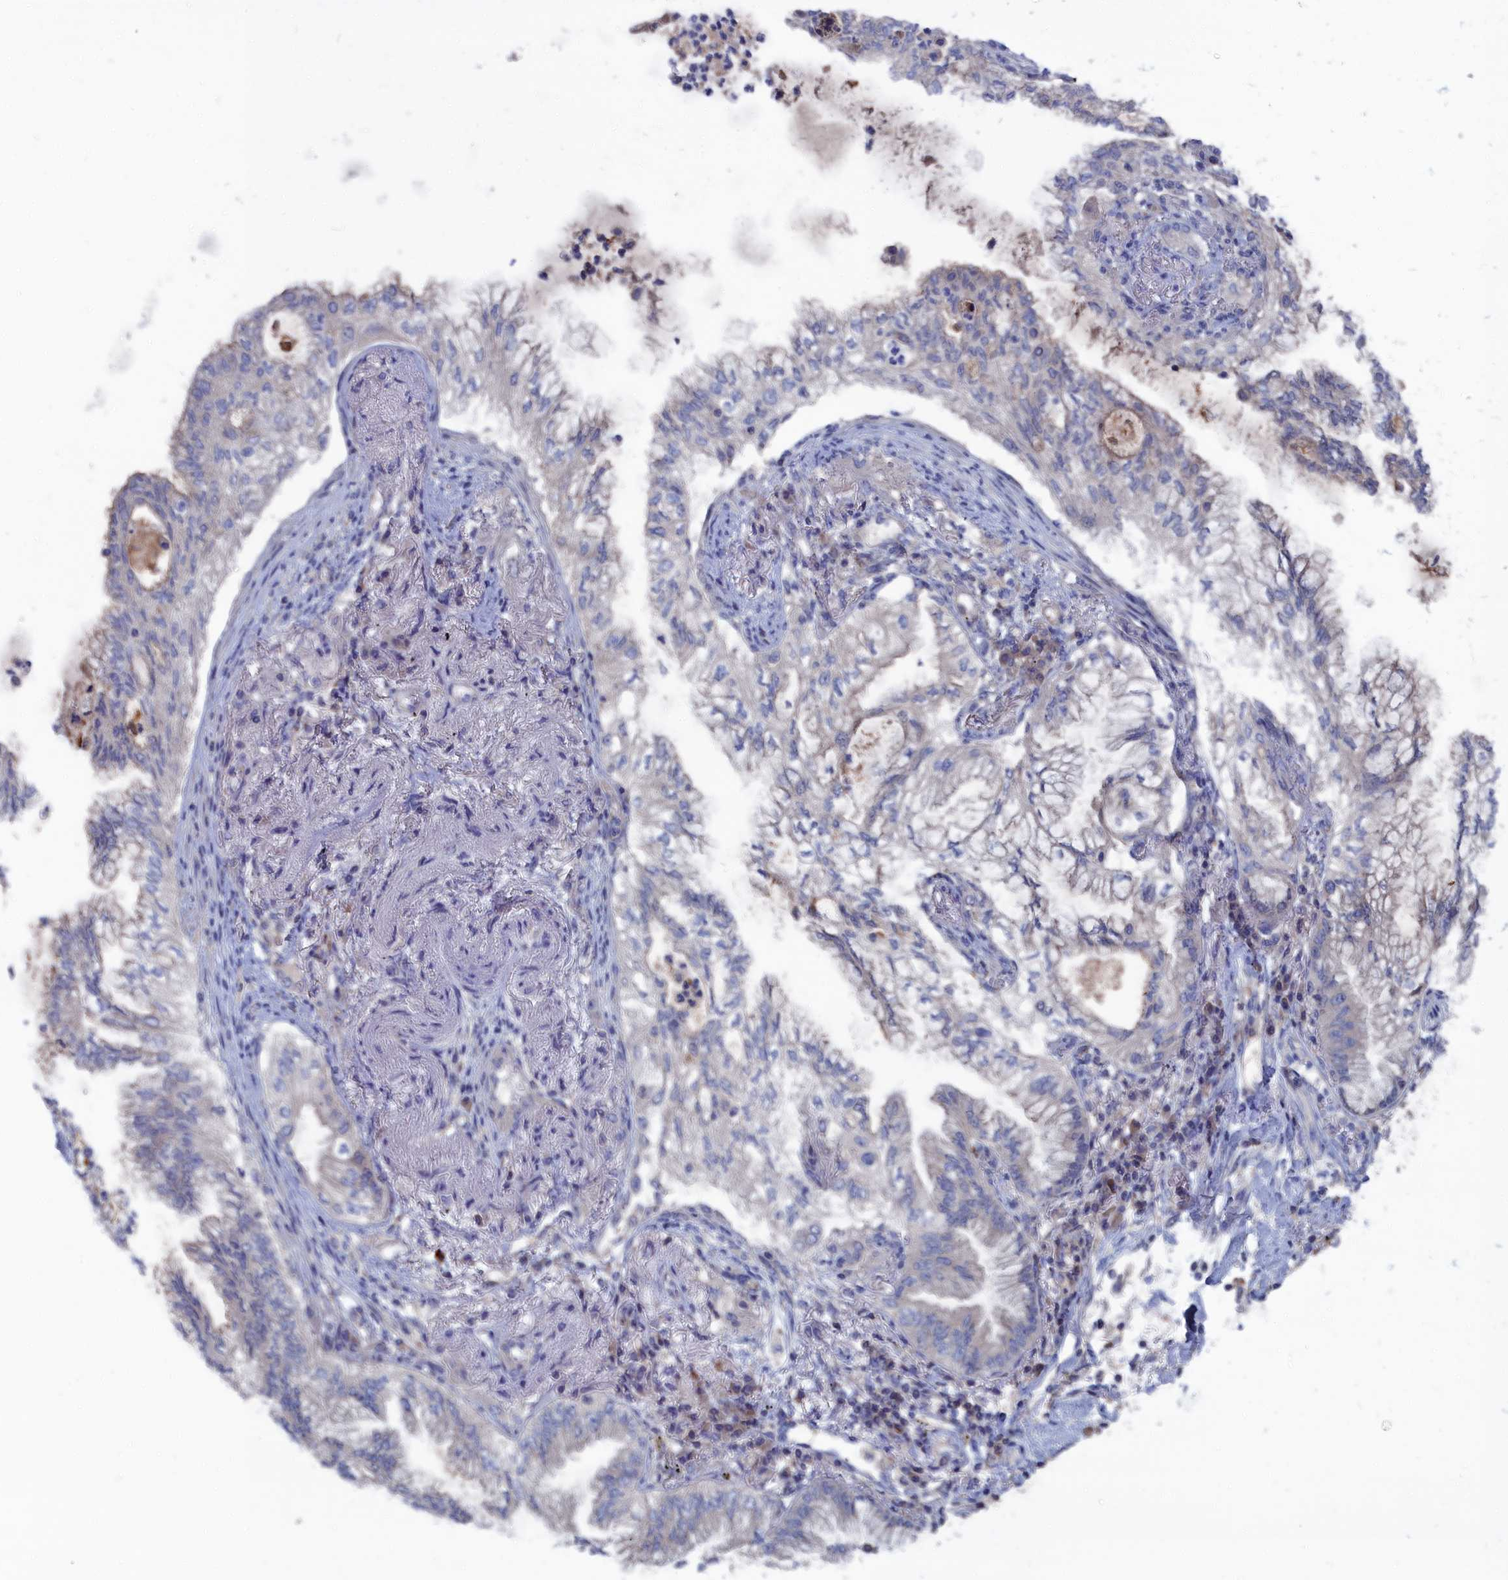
{"staining": {"intensity": "weak", "quantity": "<25%", "location": "cytoplasmic/membranous"}, "tissue": "lung cancer", "cell_type": "Tumor cells", "image_type": "cancer", "snomed": [{"axis": "morphology", "description": "Adenocarcinoma, NOS"}, {"axis": "topography", "description": "Lung"}], "caption": "The image exhibits no staining of tumor cells in lung cancer (adenocarcinoma). (DAB immunohistochemistry (IHC) visualized using brightfield microscopy, high magnification).", "gene": "CEND1", "patient": {"sex": "female", "age": 70}}